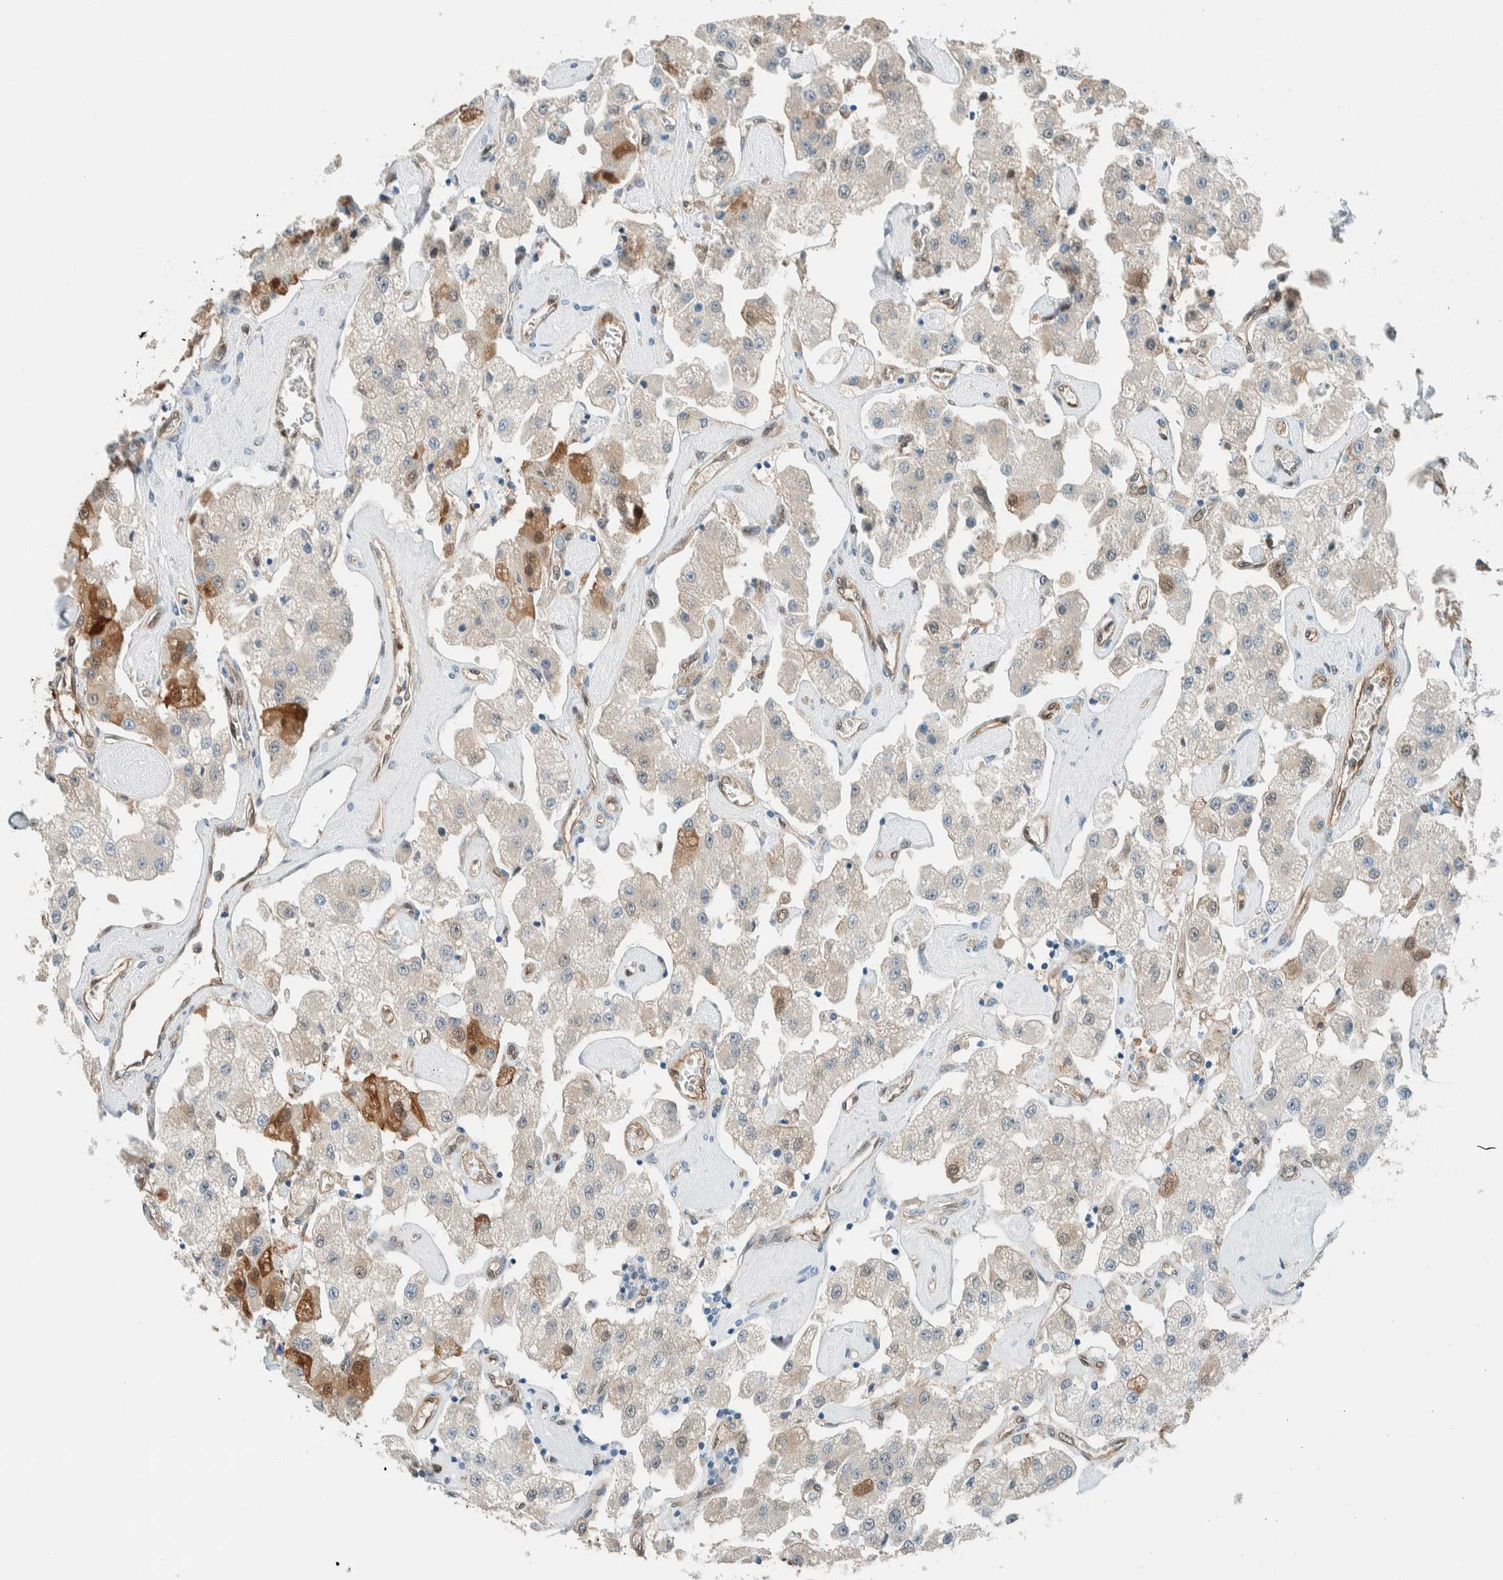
{"staining": {"intensity": "moderate", "quantity": "<25%", "location": "cytoplasmic/membranous,nuclear"}, "tissue": "carcinoid", "cell_type": "Tumor cells", "image_type": "cancer", "snomed": [{"axis": "morphology", "description": "Carcinoid, malignant, NOS"}, {"axis": "topography", "description": "Pancreas"}], "caption": "Brown immunohistochemical staining in human carcinoid exhibits moderate cytoplasmic/membranous and nuclear staining in approximately <25% of tumor cells.", "gene": "NXN", "patient": {"sex": "male", "age": 41}}